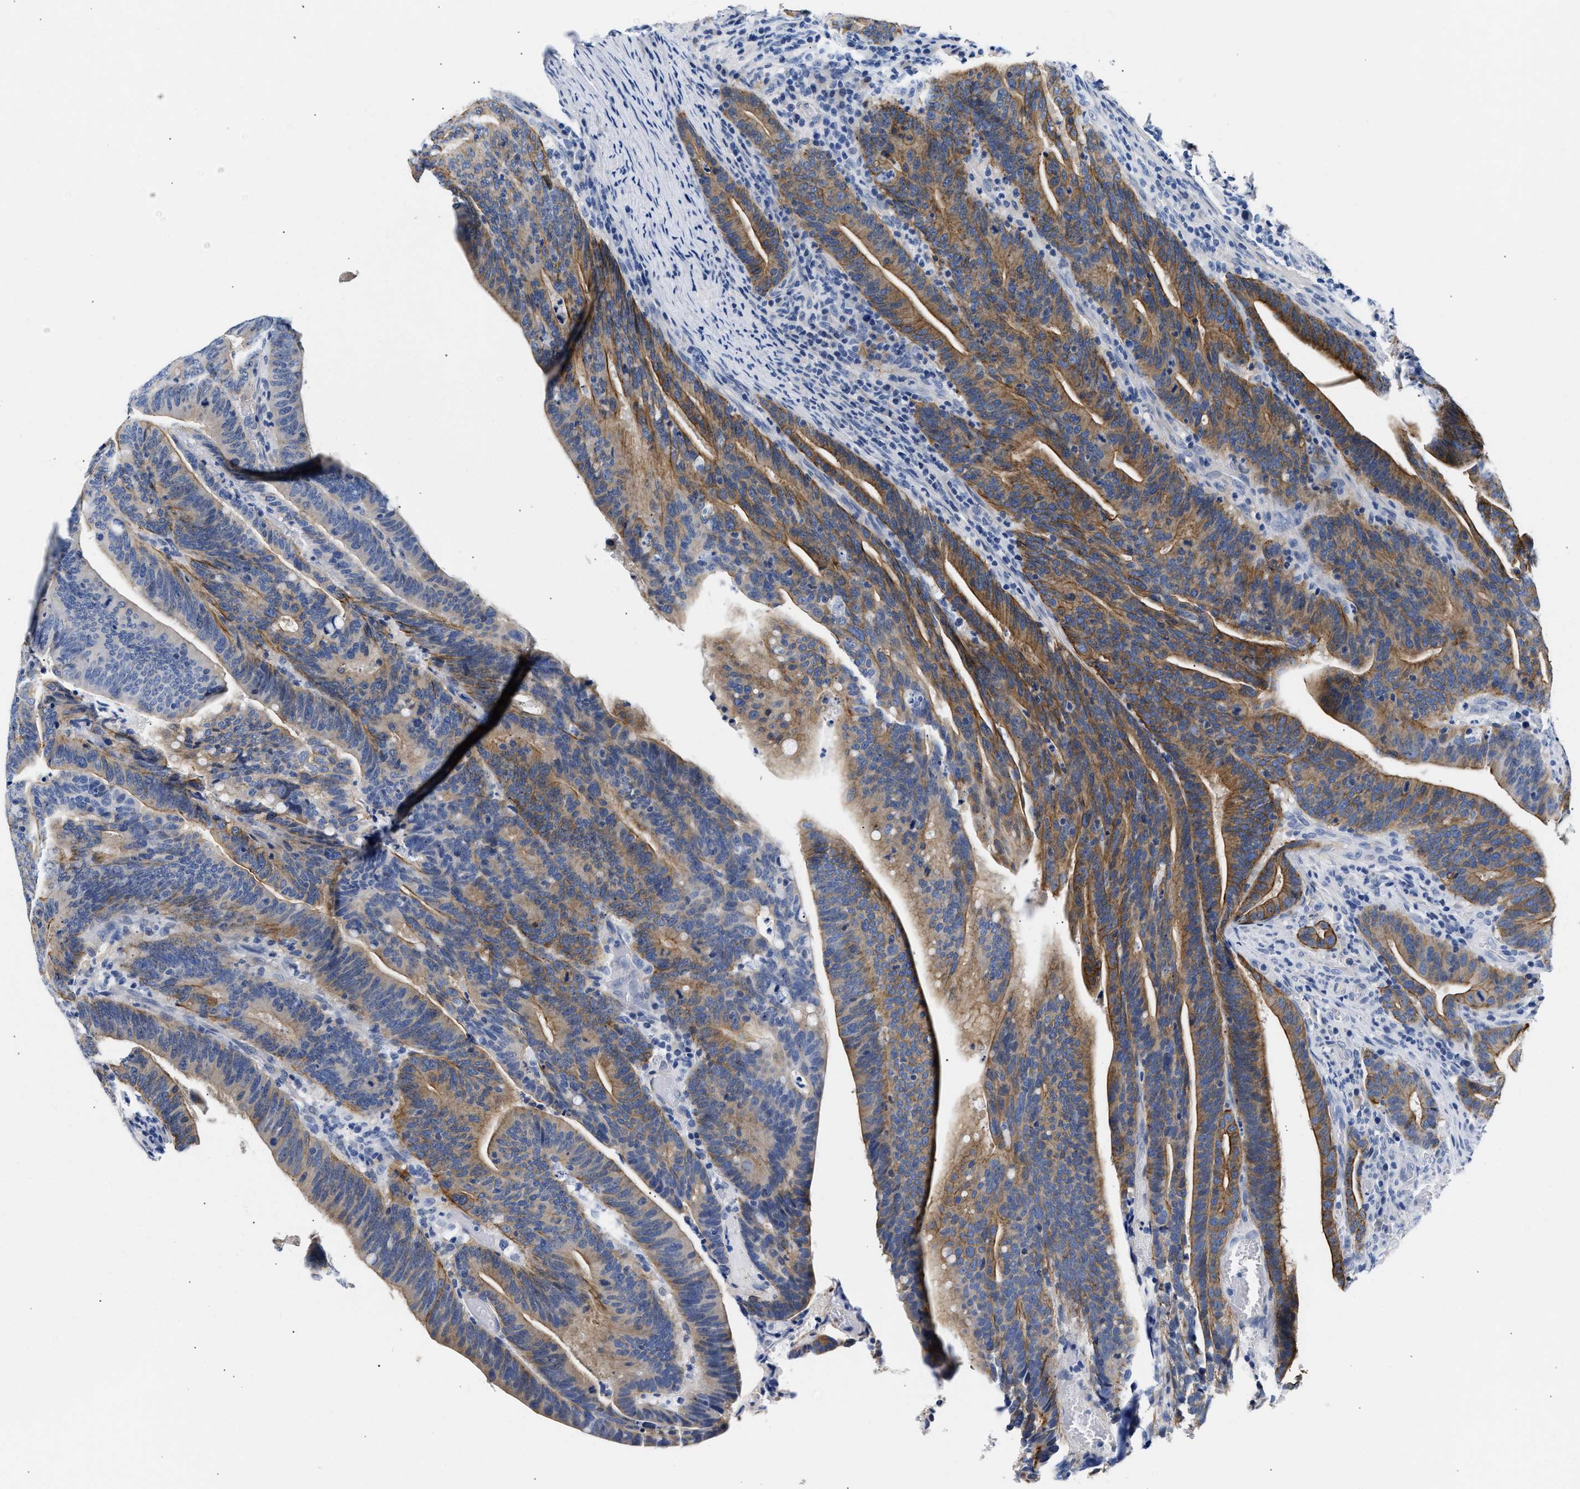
{"staining": {"intensity": "moderate", "quantity": ">75%", "location": "cytoplasmic/membranous"}, "tissue": "colorectal cancer", "cell_type": "Tumor cells", "image_type": "cancer", "snomed": [{"axis": "morphology", "description": "Adenocarcinoma, NOS"}, {"axis": "topography", "description": "Colon"}], "caption": "High-power microscopy captured an IHC image of adenocarcinoma (colorectal), revealing moderate cytoplasmic/membranous expression in approximately >75% of tumor cells. The protein of interest is stained brown, and the nuclei are stained in blue (DAB IHC with brightfield microscopy, high magnification).", "gene": "TRIM29", "patient": {"sex": "female", "age": 66}}